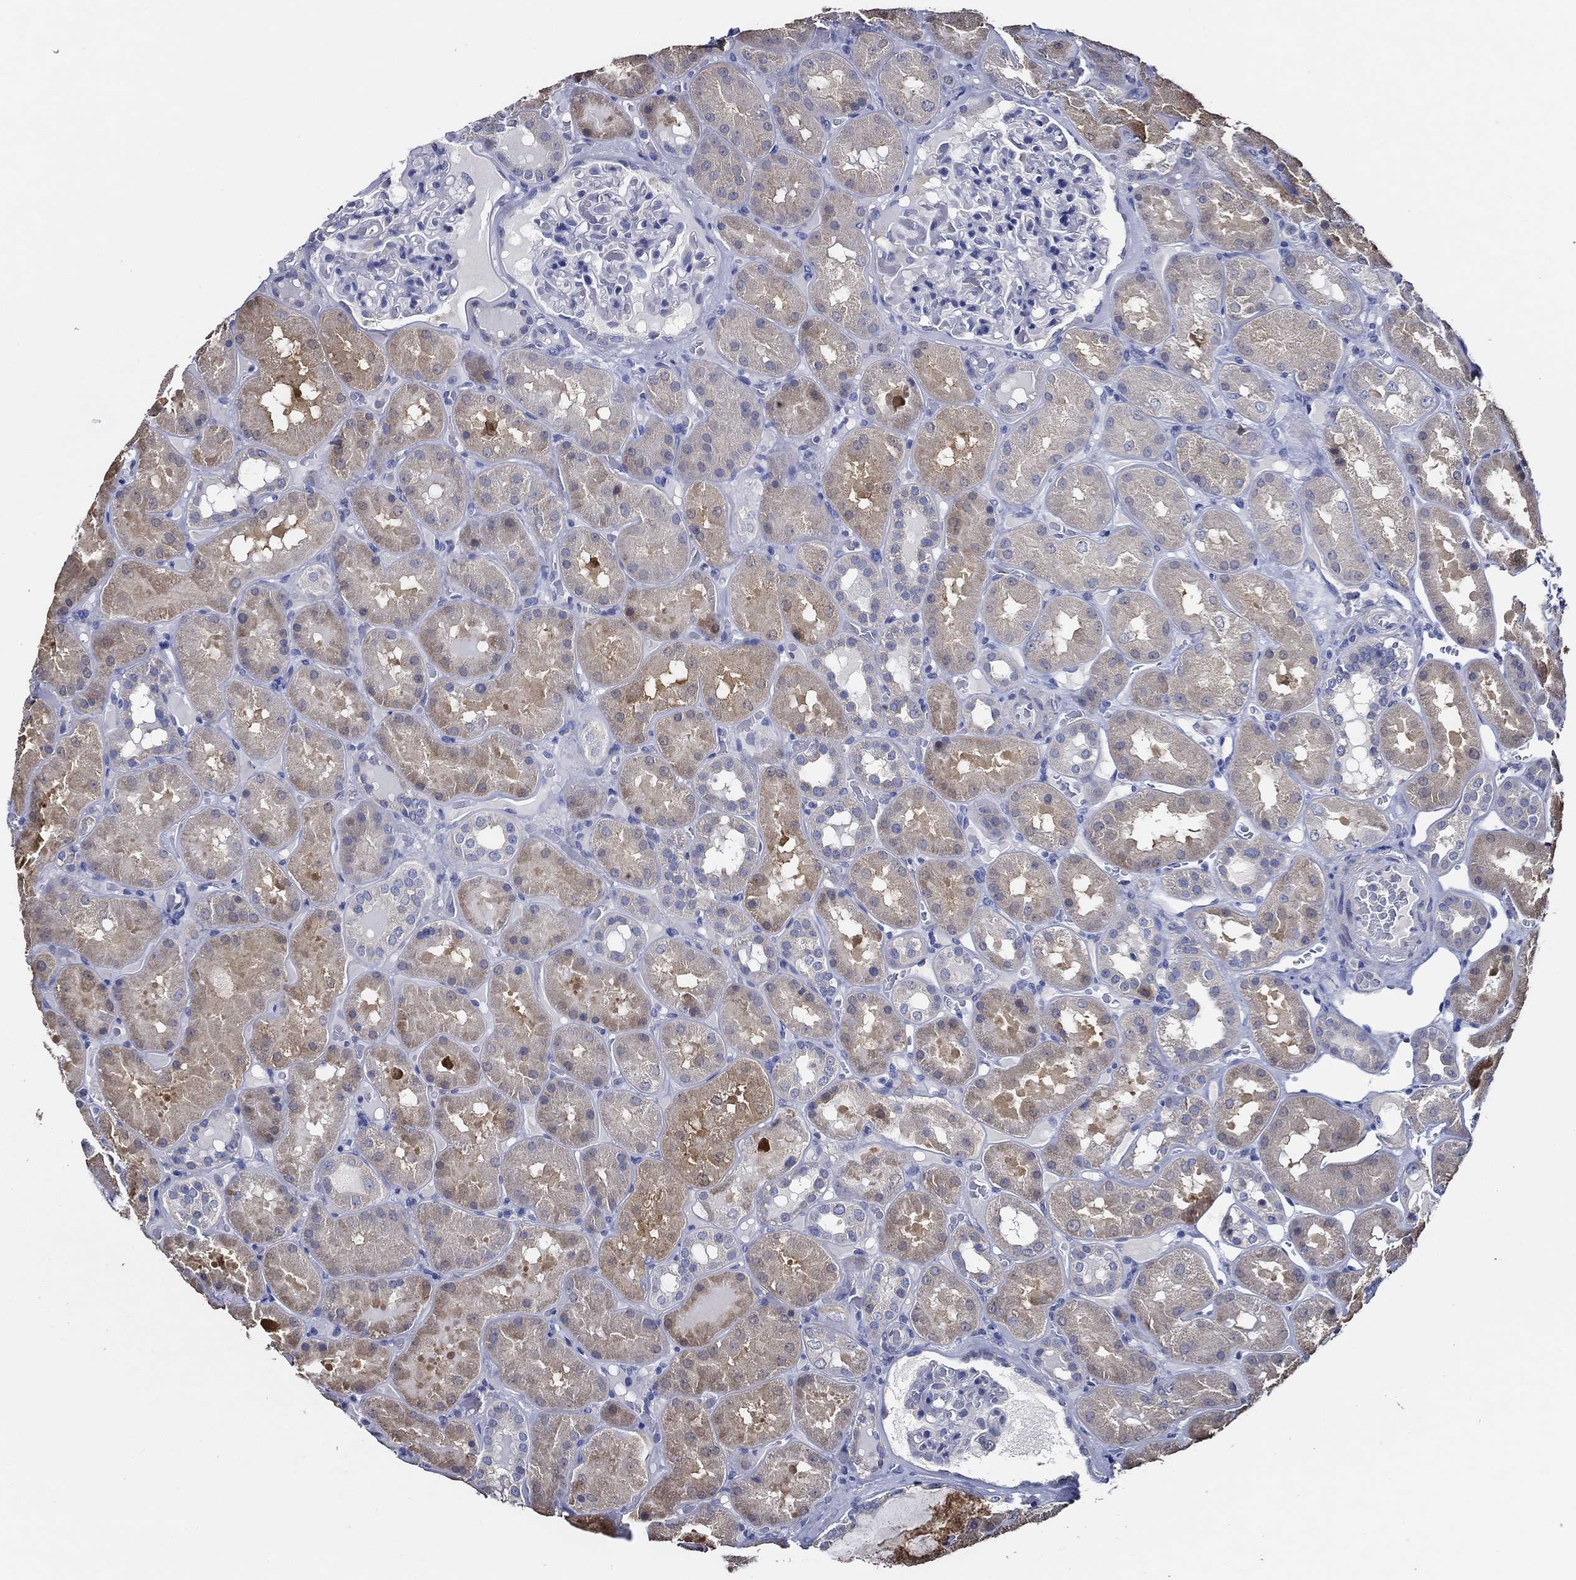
{"staining": {"intensity": "negative", "quantity": "none", "location": "none"}, "tissue": "kidney", "cell_type": "Cells in glomeruli", "image_type": "normal", "snomed": [{"axis": "morphology", "description": "Normal tissue, NOS"}, {"axis": "topography", "description": "Kidney"}], "caption": "A histopathology image of kidney stained for a protein exhibits no brown staining in cells in glomeruli.", "gene": "DOCK3", "patient": {"sex": "male", "age": 73}}